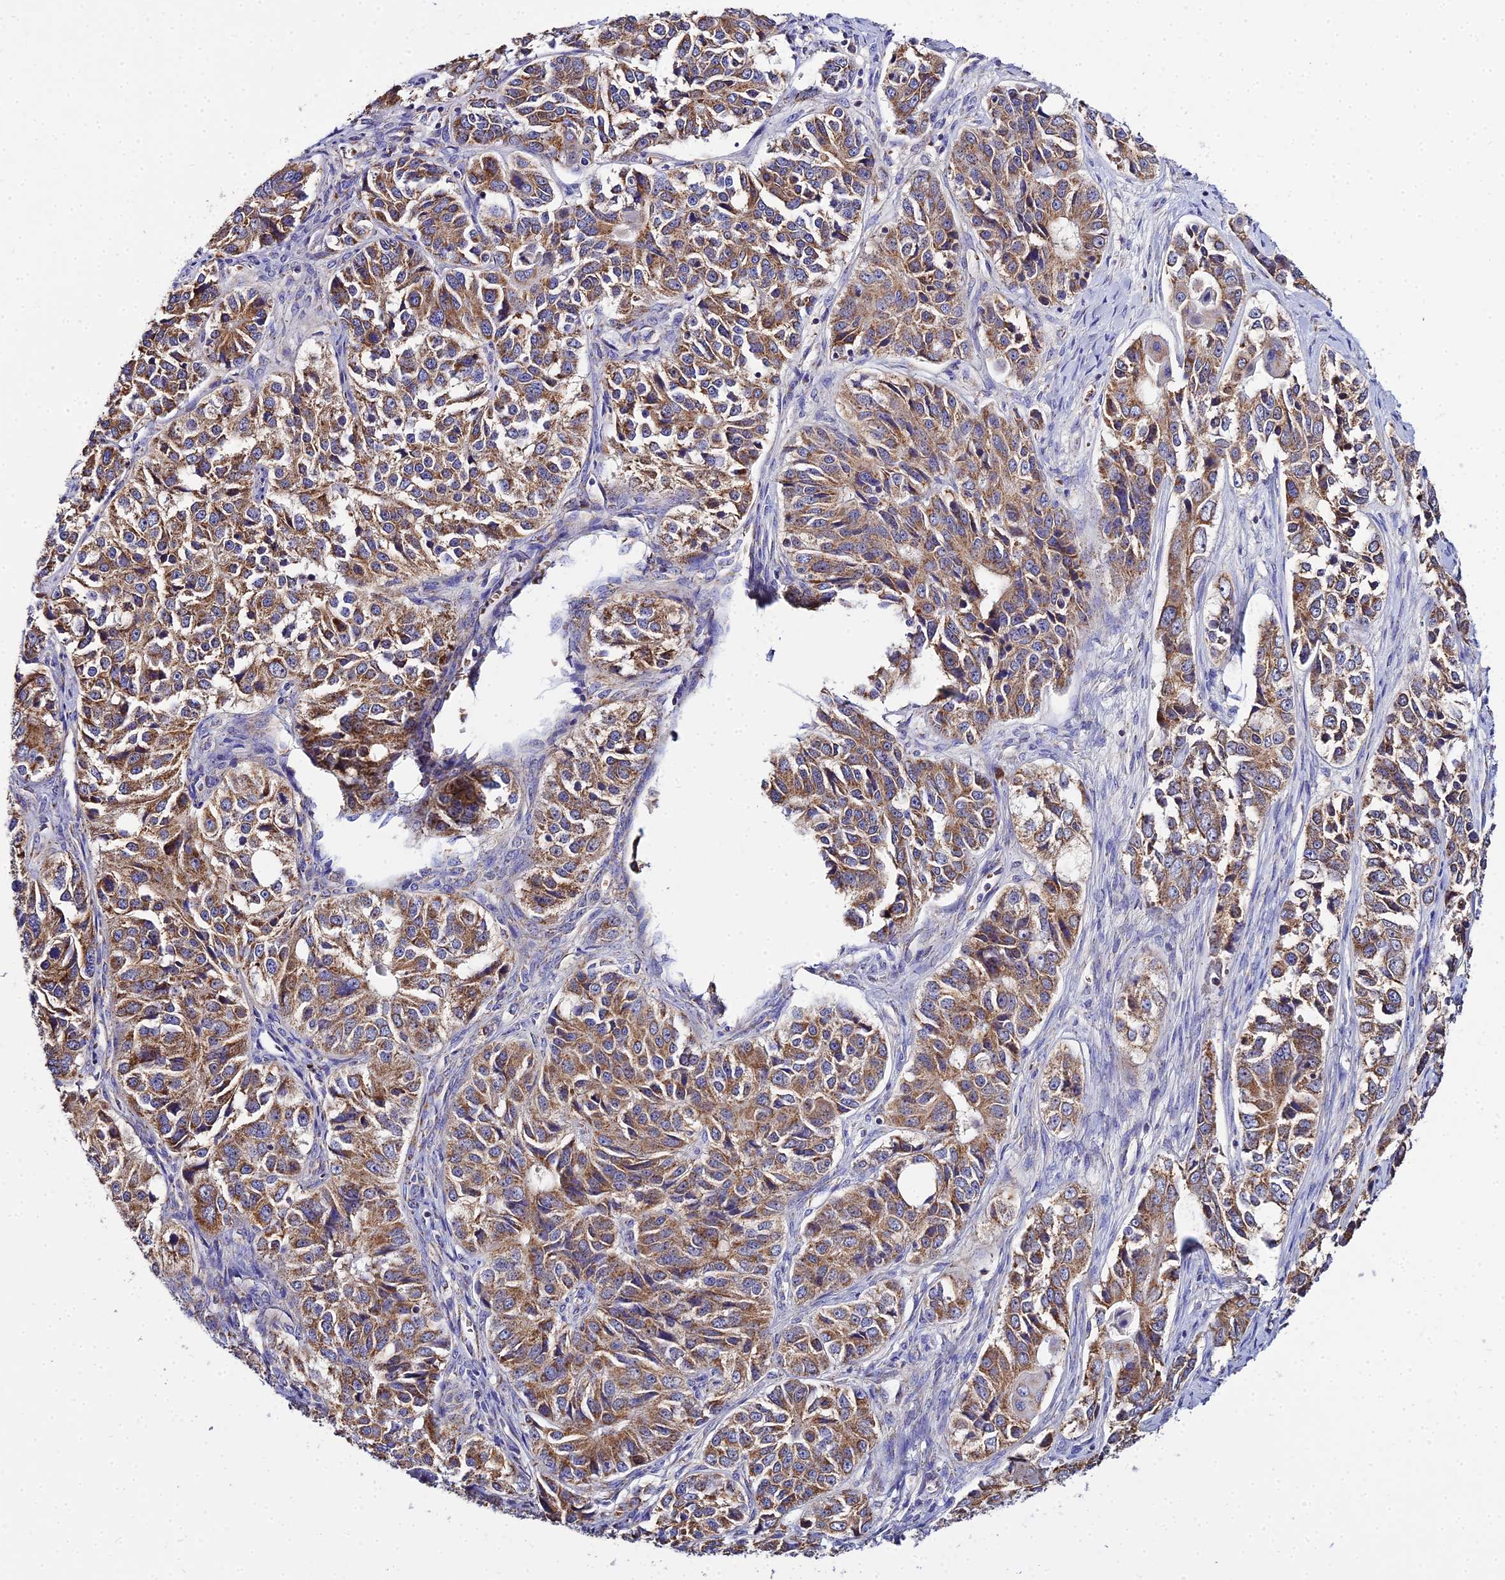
{"staining": {"intensity": "moderate", "quantity": ">75%", "location": "cytoplasmic/membranous"}, "tissue": "ovarian cancer", "cell_type": "Tumor cells", "image_type": "cancer", "snomed": [{"axis": "morphology", "description": "Carcinoma, endometroid"}, {"axis": "topography", "description": "Ovary"}], "caption": "Endometroid carcinoma (ovarian) was stained to show a protein in brown. There is medium levels of moderate cytoplasmic/membranous staining in approximately >75% of tumor cells.", "gene": "TYW5", "patient": {"sex": "female", "age": 51}}